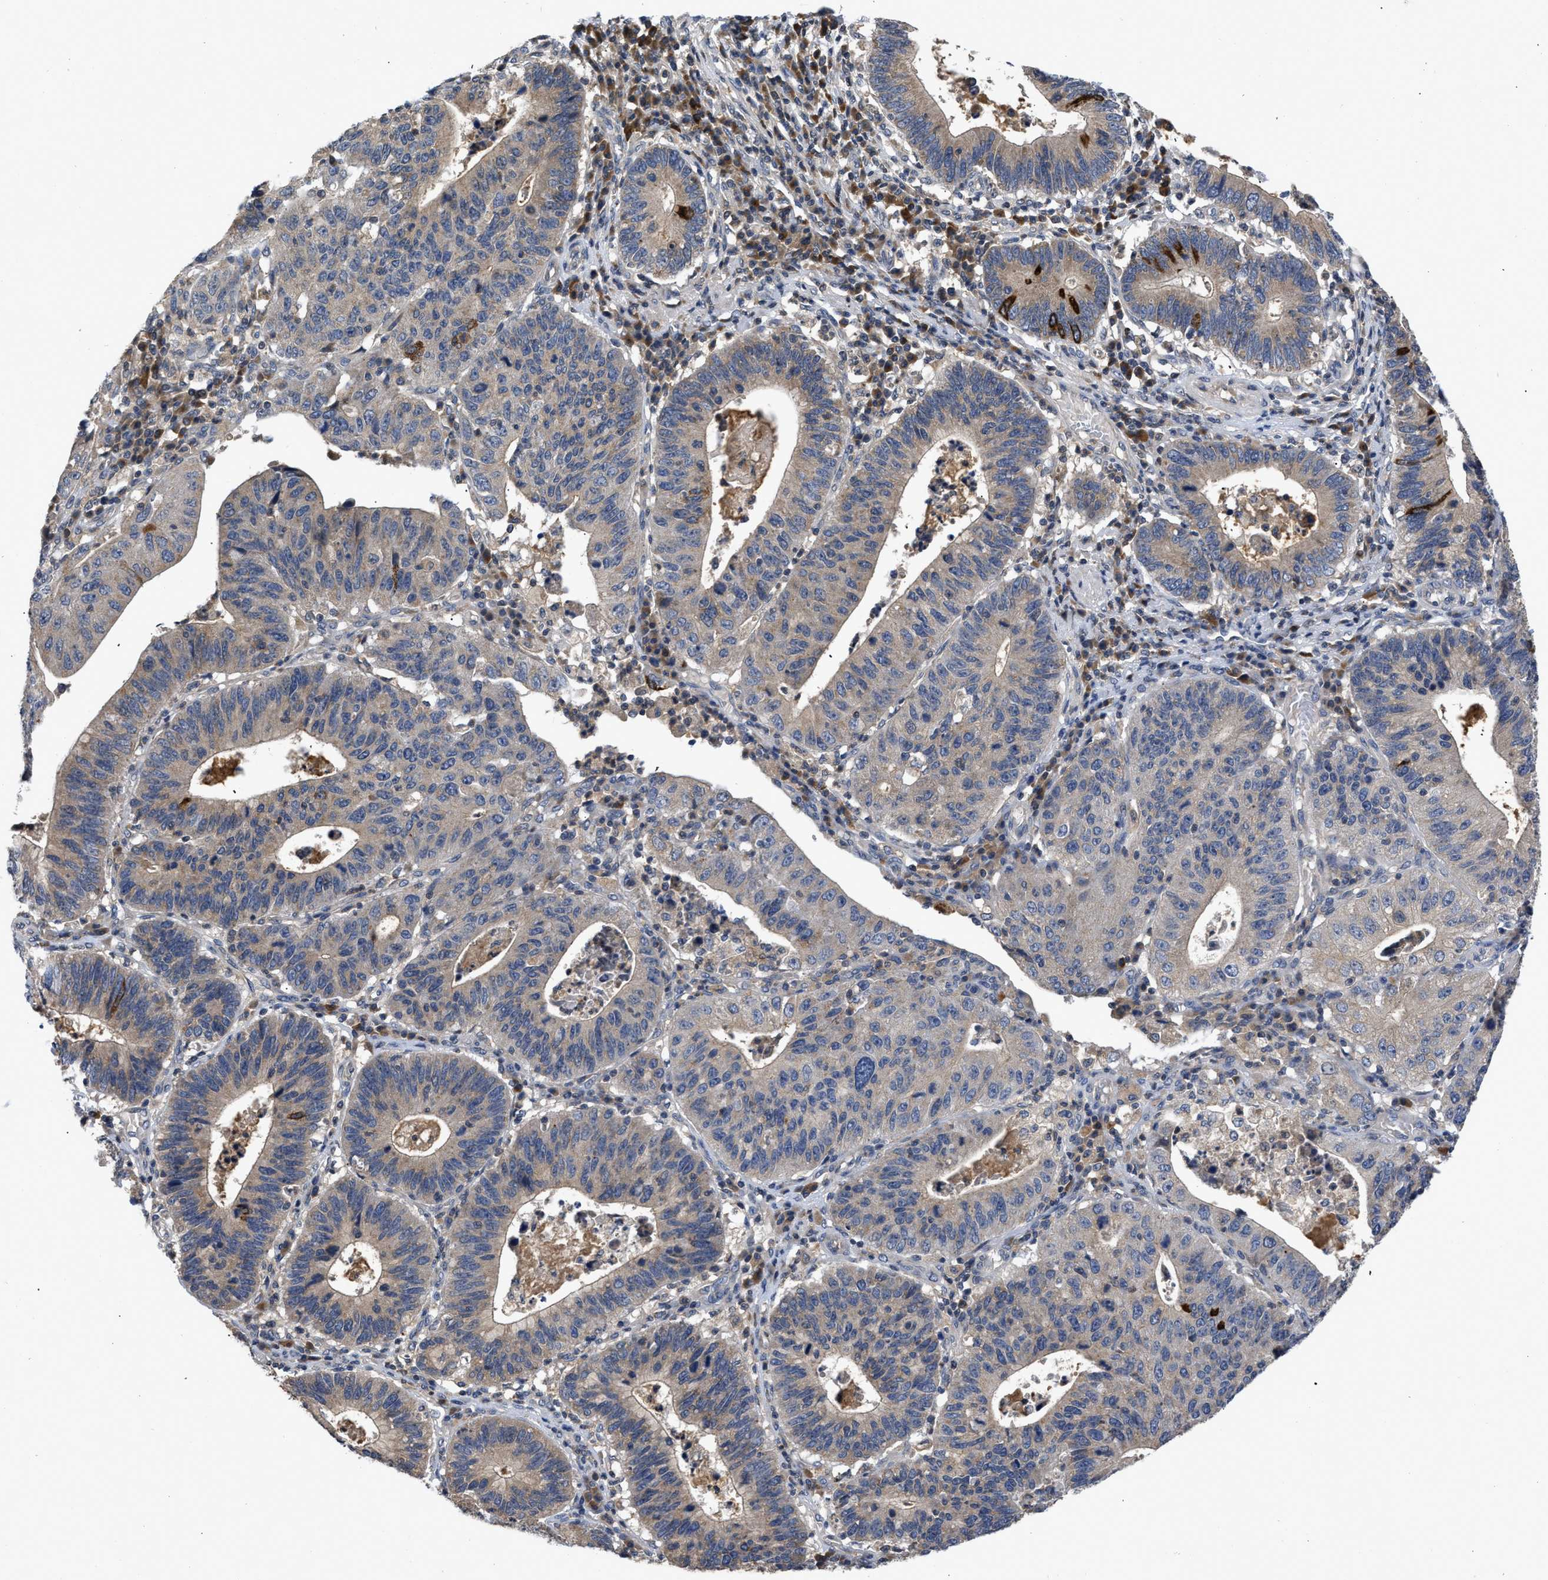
{"staining": {"intensity": "strong", "quantity": "<25%", "location": "cytoplasmic/membranous"}, "tissue": "stomach cancer", "cell_type": "Tumor cells", "image_type": "cancer", "snomed": [{"axis": "morphology", "description": "Adenocarcinoma, NOS"}, {"axis": "topography", "description": "Stomach"}], "caption": "A brown stain highlights strong cytoplasmic/membranous positivity of a protein in human stomach adenocarcinoma tumor cells. The staining was performed using DAB (3,3'-diaminobenzidine) to visualize the protein expression in brown, while the nuclei were stained in blue with hematoxylin (Magnification: 20x).", "gene": "VPS4A", "patient": {"sex": "male", "age": 59}}